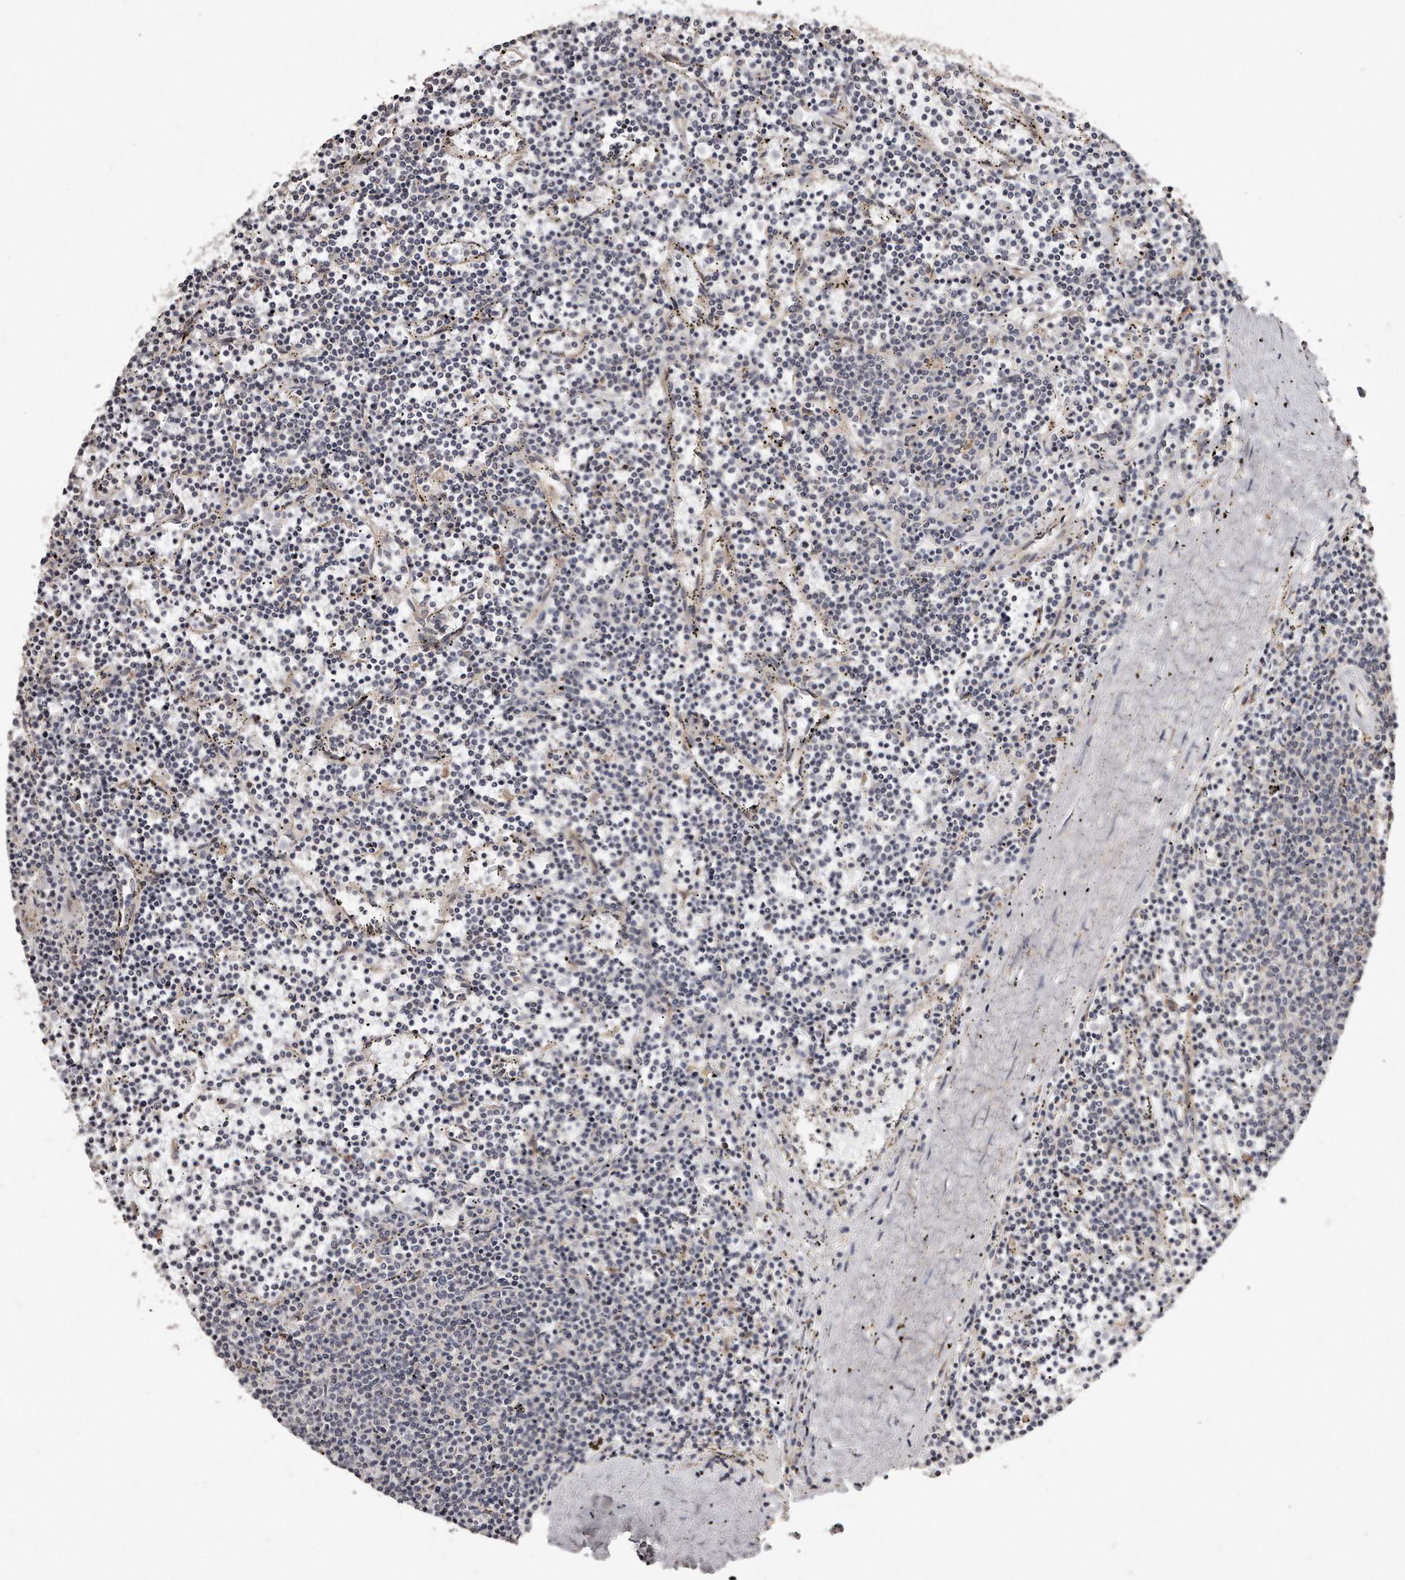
{"staining": {"intensity": "negative", "quantity": "none", "location": "none"}, "tissue": "lymphoma", "cell_type": "Tumor cells", "image_type": "cancer", "snomed": [{"axis": "morphology", "description": "Malignant lymphoma, non-Hodgkin's type, Low grade"}, {"axis": "topography", "description": "Spleen"}], "caption": "Immunohistochemistry histopathology image of neoplastic tissue: malignant lymphoma, non-Hodgkin's type (low-grade) stained with DAB reveals no significant protein expression in tumor cells. (DAB IHC, high magnification).", "gene": "TRAPPC14", "patient": {"sex": "female", "age": 50}}